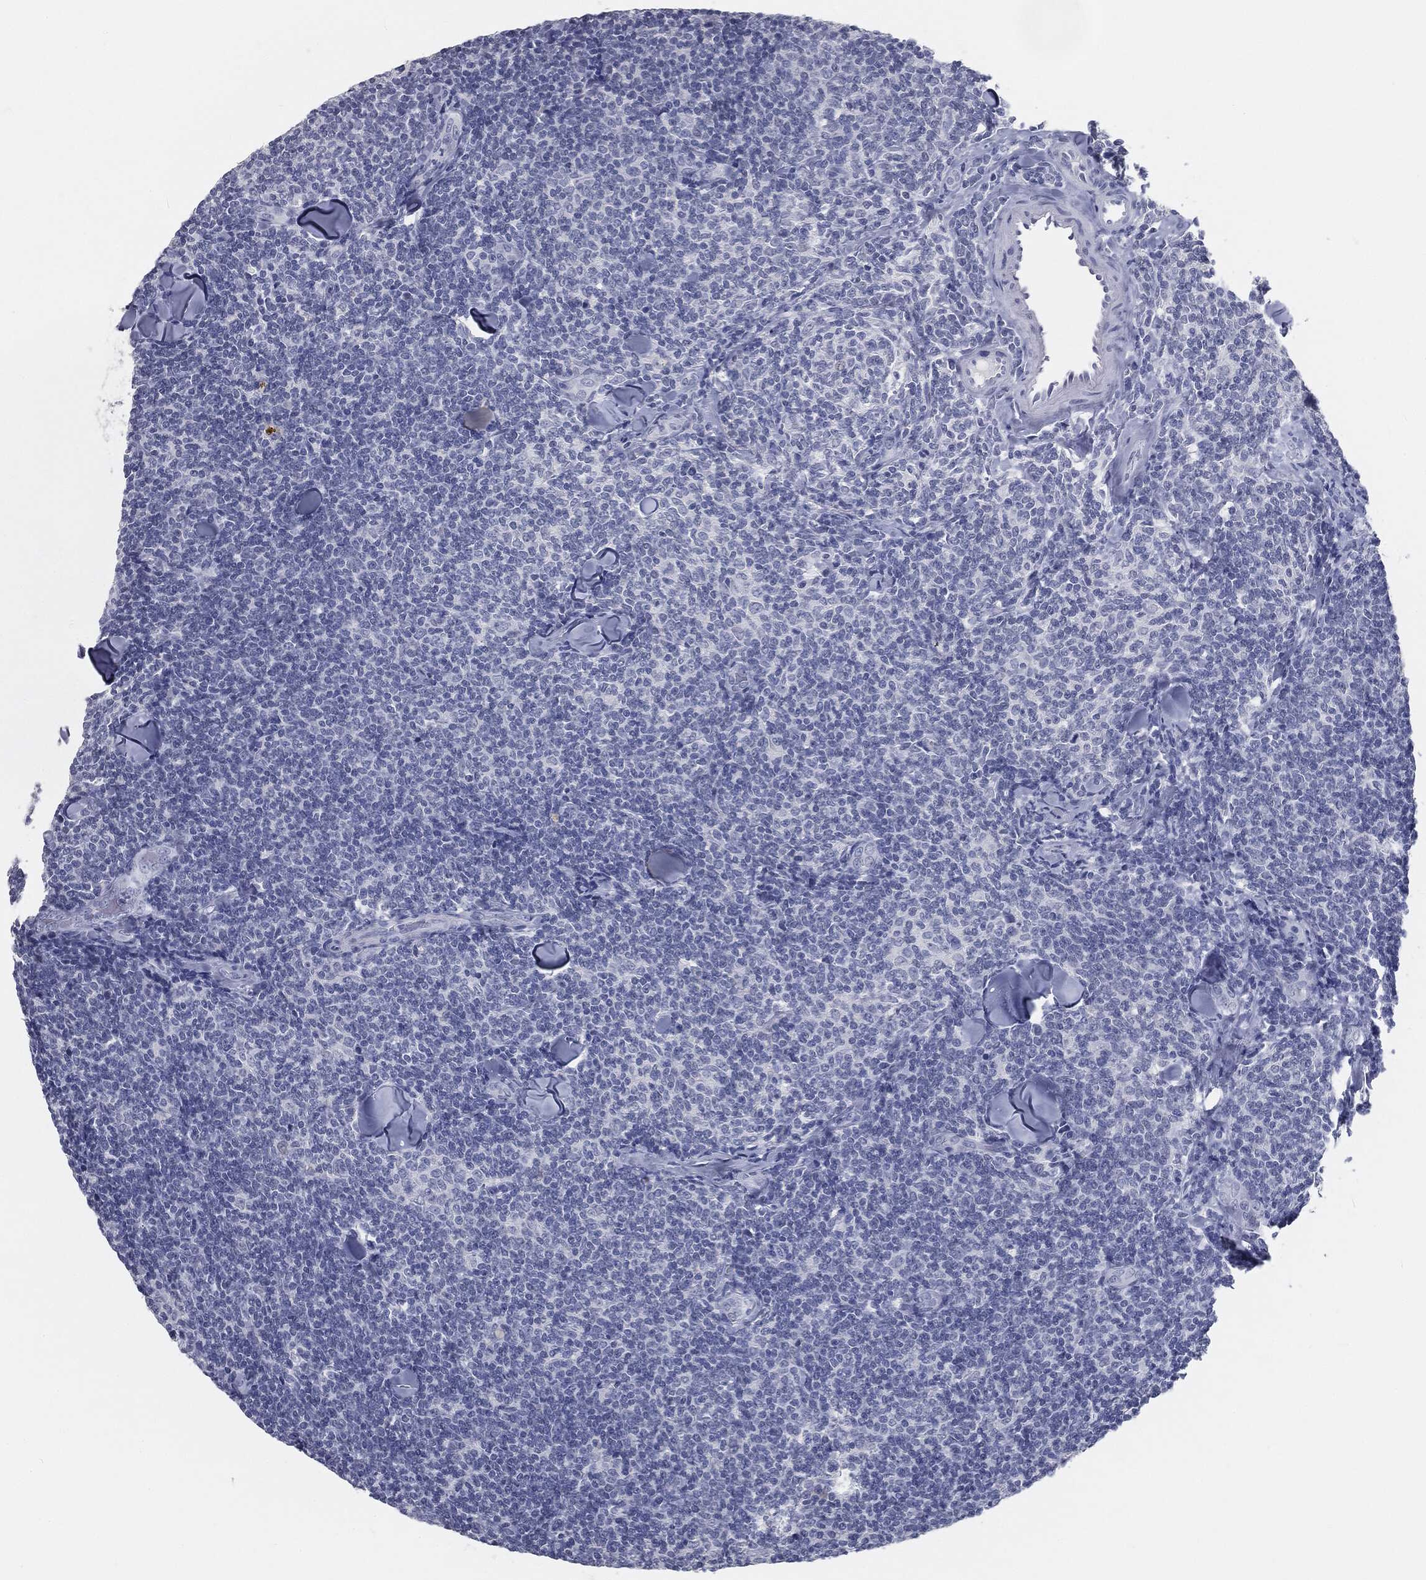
{"staining": {"intensity": "negative", "quantity": "none", "location": "none"}, "tissue": "lymphoma", "cell_type": "Tumor cells", "image_type": "cancer", "snomed": [{"axis": "morphology", "description": "Malignant lymphoma, non-Hodgkin's type, Low grade"}, {"axis": "topography", "description": "Lymph node"}], "caption": "Image shows no protein staining in tumor cells of low-grade malignant lymphoma, non-Hodgkin's type tissue. (DAB (3,3'-diaminobenzidine) immunohistochemistry, high magnification).", "gene": "PRAME", "patient": {"sex": "female", "age": 56}}